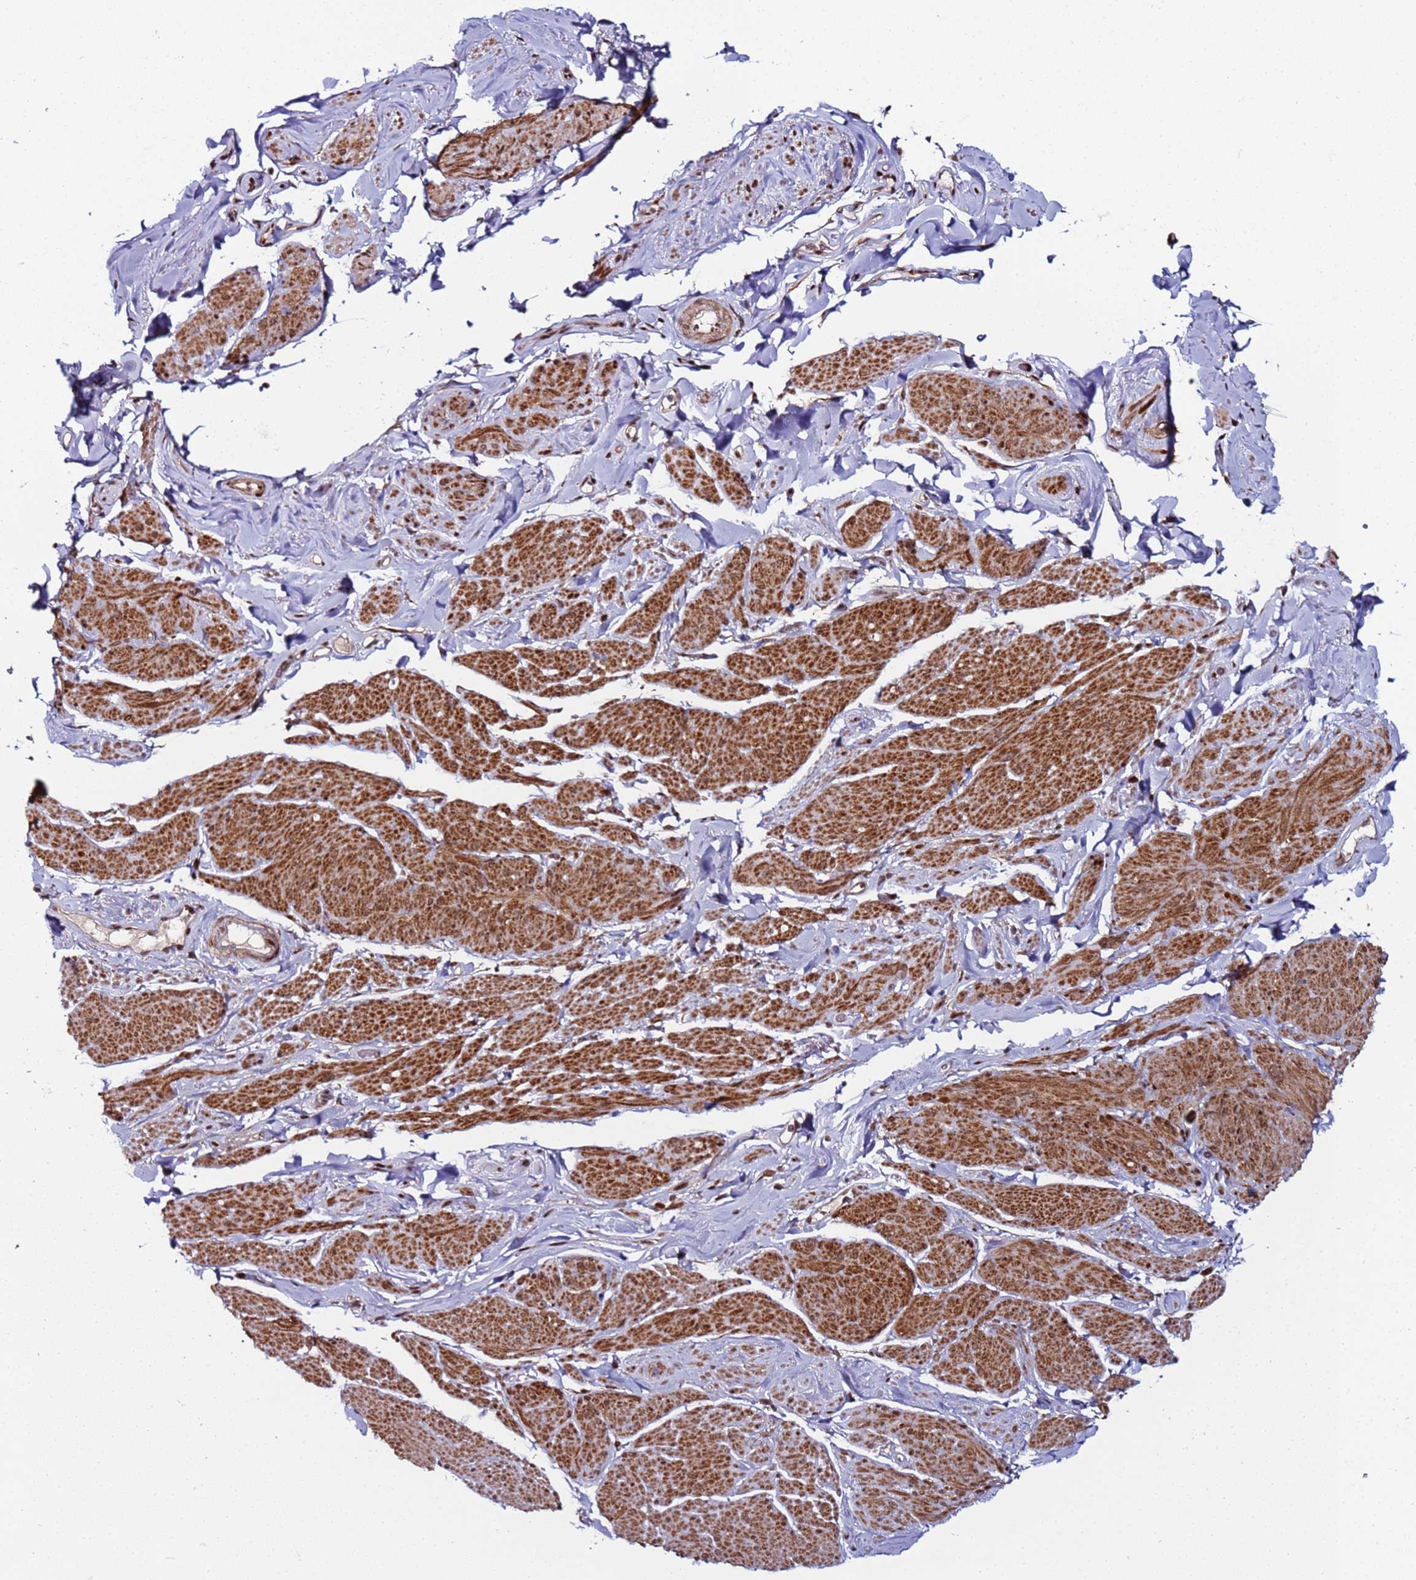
{"staining": {"intensity": "moderate", "quantity": "25%-75%", "location": "cytoplasmic/membranous"}, "tissue": "smooth muscle", "cell_type": "Smooth muscle cells", "image_type": "normal", "snomed": [{"axis": "morphology", "description": "Normal tissue, NOS"}, {"axis": "topography", "description": "Smooth muscle"}, {"axis": "topography", "description": "Peripheral nerve tissue"}], "caption": "A brown stain shows moderate cytoplasmic/membranous expression of a protein in smooth muscle cells of unremarkable smooth muscle.", "gene": "PPM1H", "patient": {"sex": "male", "age": 69}}